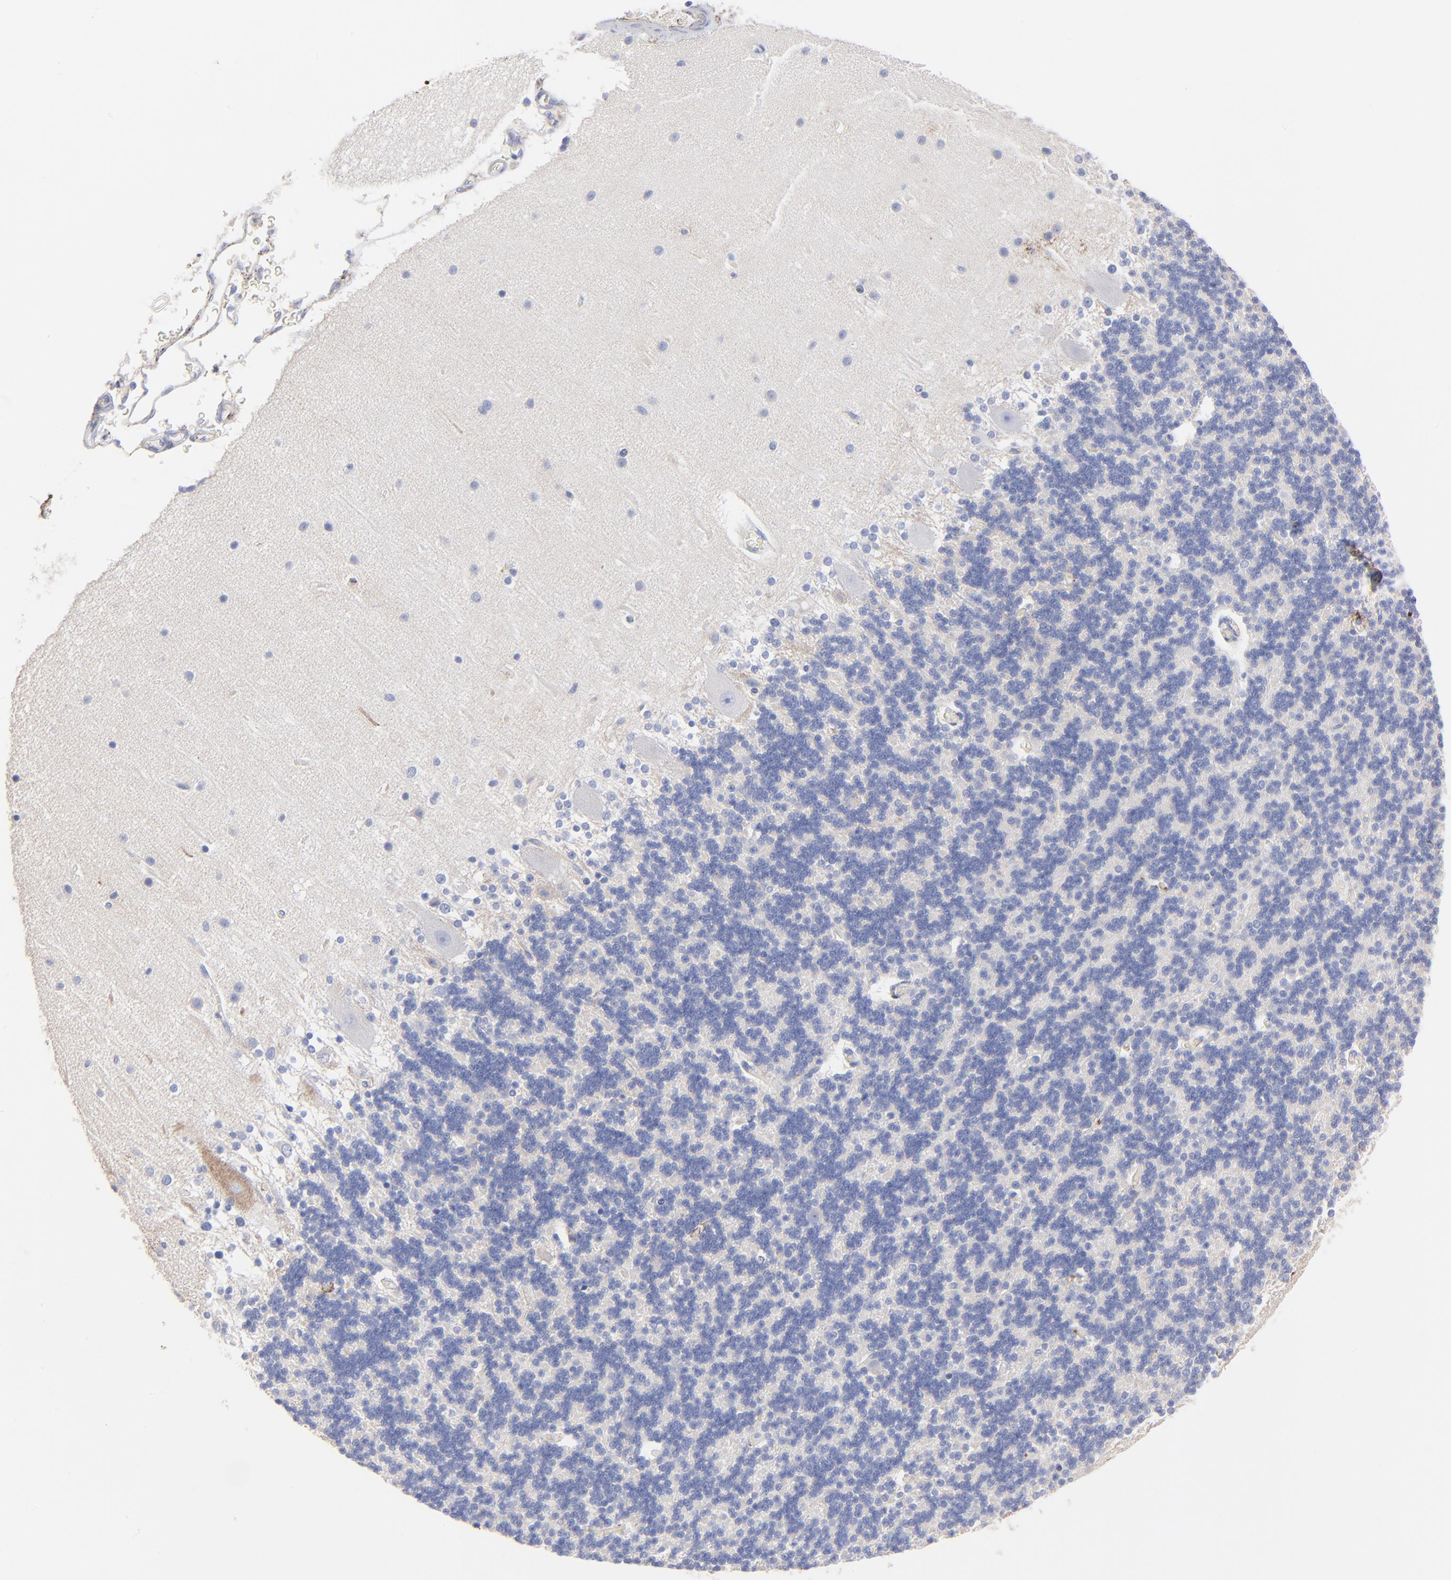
{"staining": {"intensity": "negative", "quantity": "none", "location": "none"}, "tissue": "cerebellum", "cell_type": "Cells in granular layer", "image_type": "normal", "snomed": [{"axis": "morphology", "description": "Normal tissue, NOS"}, {"axis": "topography", "description": "Cerebellum"}], "caption": "Benign cerebellum was stained to show a protein in brown. There is no significant expression in cells in granular layer. Brightfield microscopy of immunohistochemistry (IHC) stained with DAB (3,3'-diaminobenzidine) (brown) and hematoxylin (blue), captured at high magnification.", "gene": "FBLN2", "patient": {"sex": "female", "age": 54}}